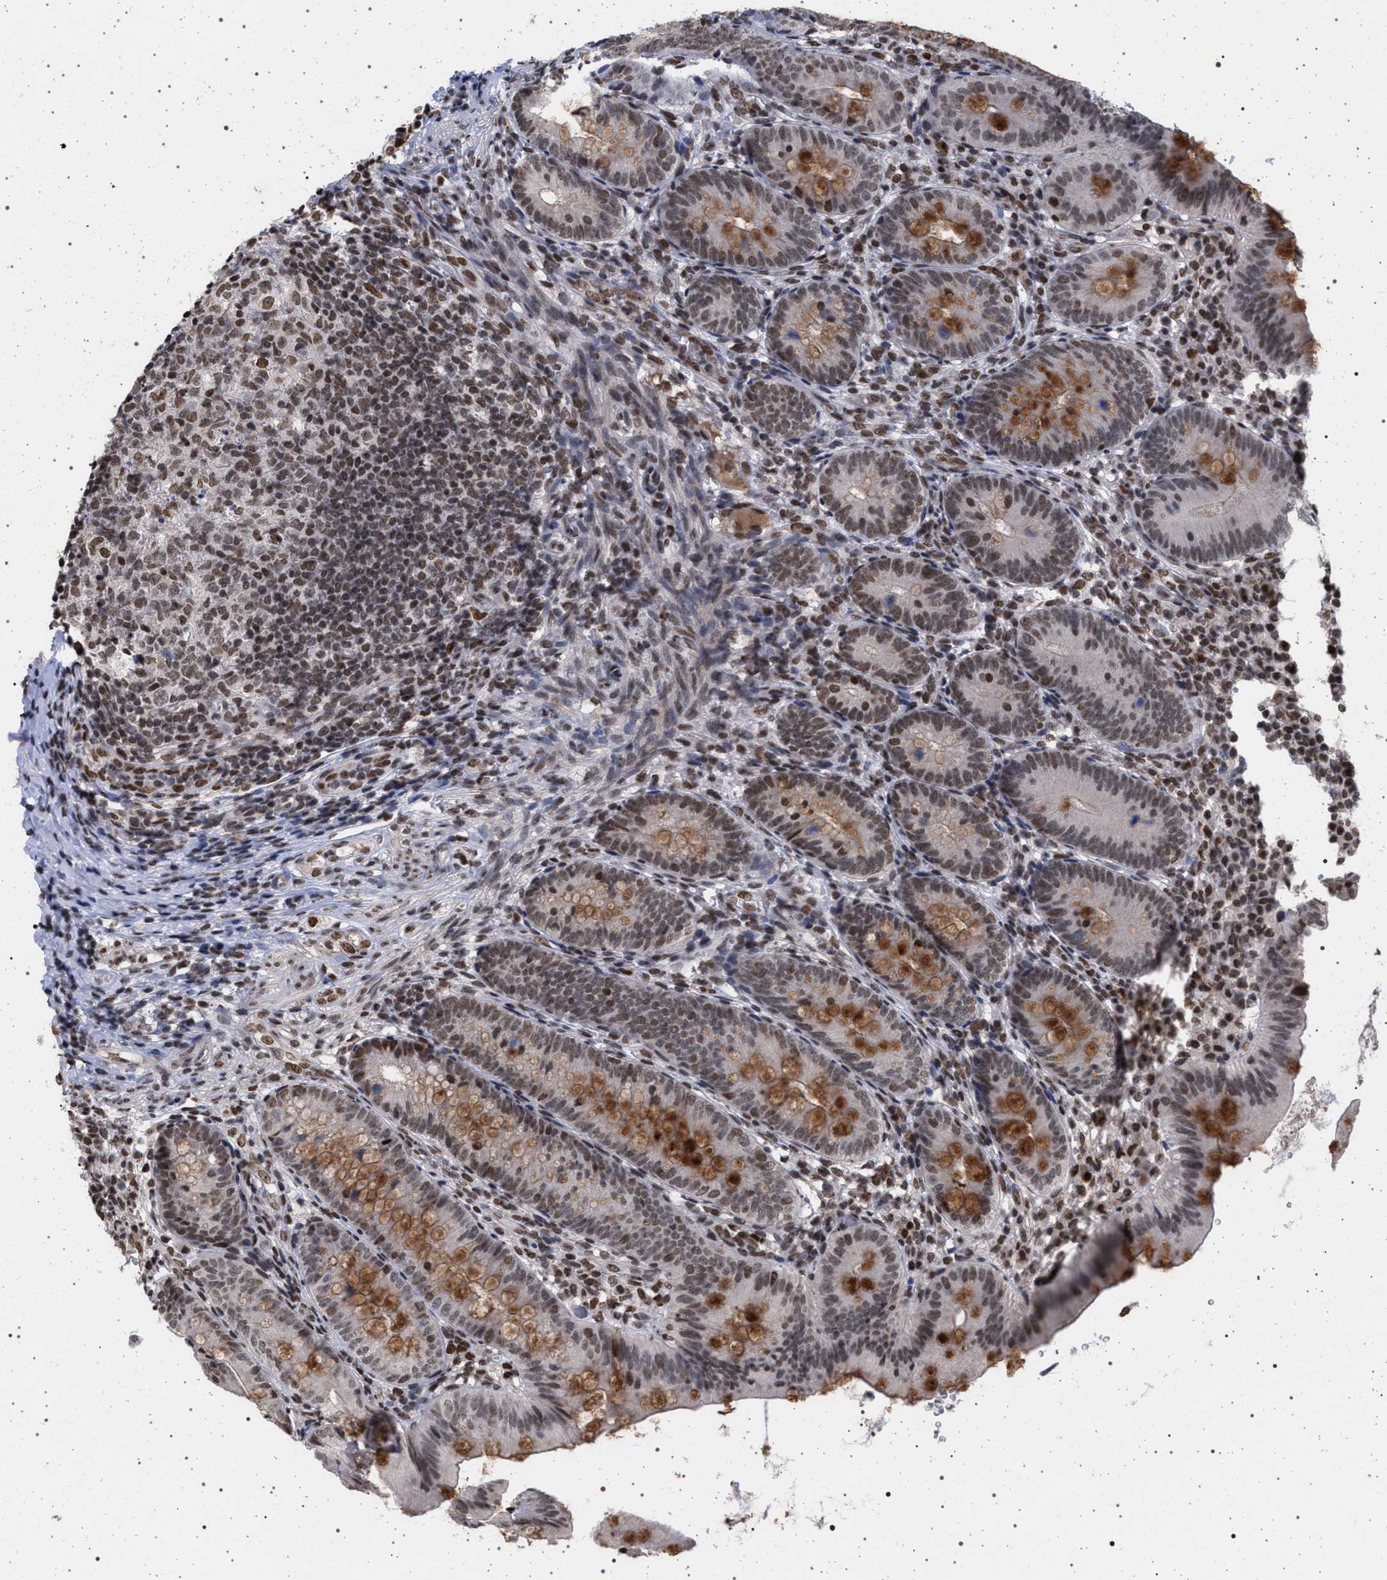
{"staining": {"intensity": "moderate", "quantity": ">75%", "location": "cytoplasmic/membranous,nuclear"}, "tissue": "appendix", "cell_type": "Glandular cells", "image_type": "normal", "snomed": [{"axis": "morphology", "description": "Normal tissue, NOS"}, {"axis": "topography", "description": "Appendix"}], "caption": "Immunohistochemical staining of normal human appendix shows >75% levels of moderate cytoplasmic/membranous,nuclear protein staining in approximately >75% of glandular cells. The staining is performed using DAB (3,3'-diaminobenzidine) brown chromogen to label protein expression. The nuclei are counter-stained blue using hematoxylin.", "gene": "PHF12", "patient": {"sex": "male", "age": 1}}